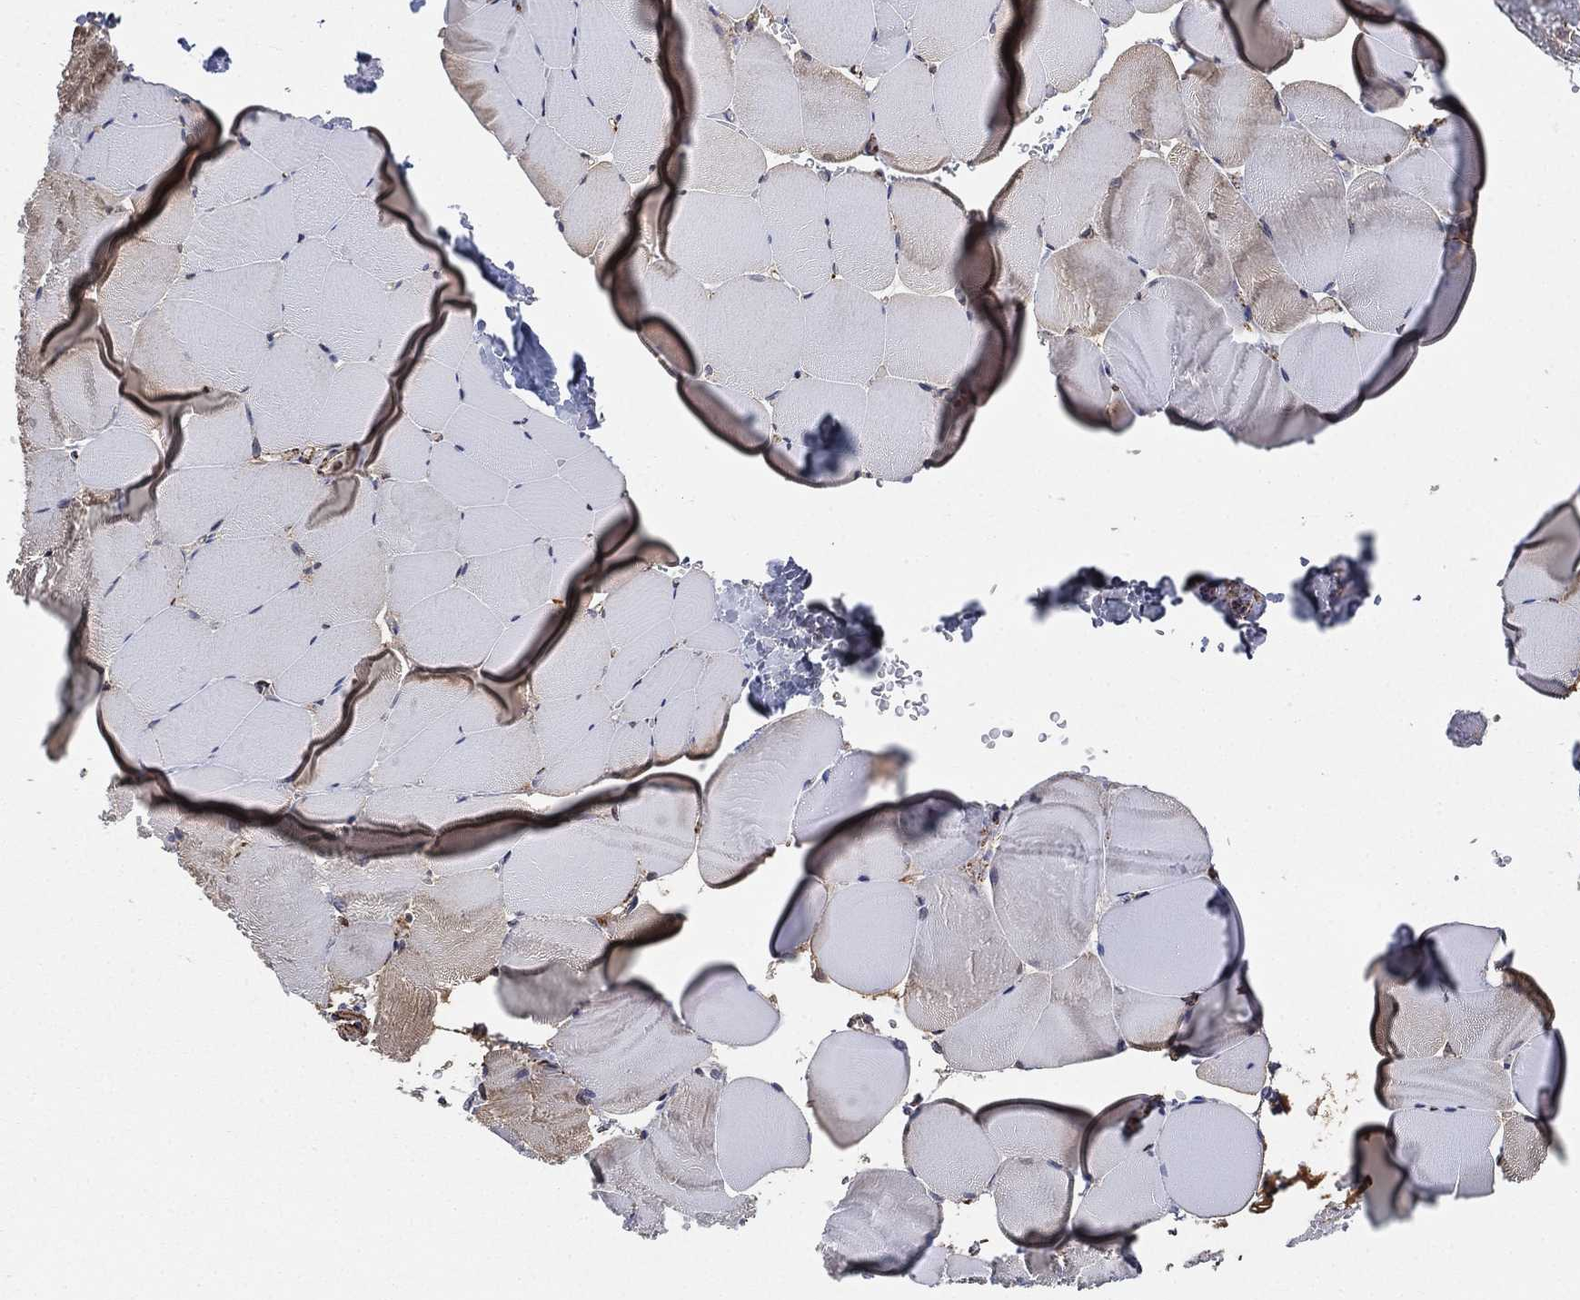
{"staining": {"intensity": "moderate", "quantity": "<25%", "location": "cytoplasmic/membranous"}, "tissue": "skeletal muscle", "cell_type": "Myocytes", "image_type": "normal", "snomed": [{"axis": "morphology", "description": "Normal tissue, NOS"}, {"axis": "topography", "description": "Skeletal muscle"}], "caption": "Immunohistochemistry histopathology image of unremarkable skeletal muscle: human skeletal muscle stained using IHC shows low levels of moderate protein expression localized specifically in the cytoplasmic/membranous of myocytes, appearing as a cytoplasmic/membranous brown color.", "gene": "SLC38A7", "patient": {"sex": "female", "age": 37}}